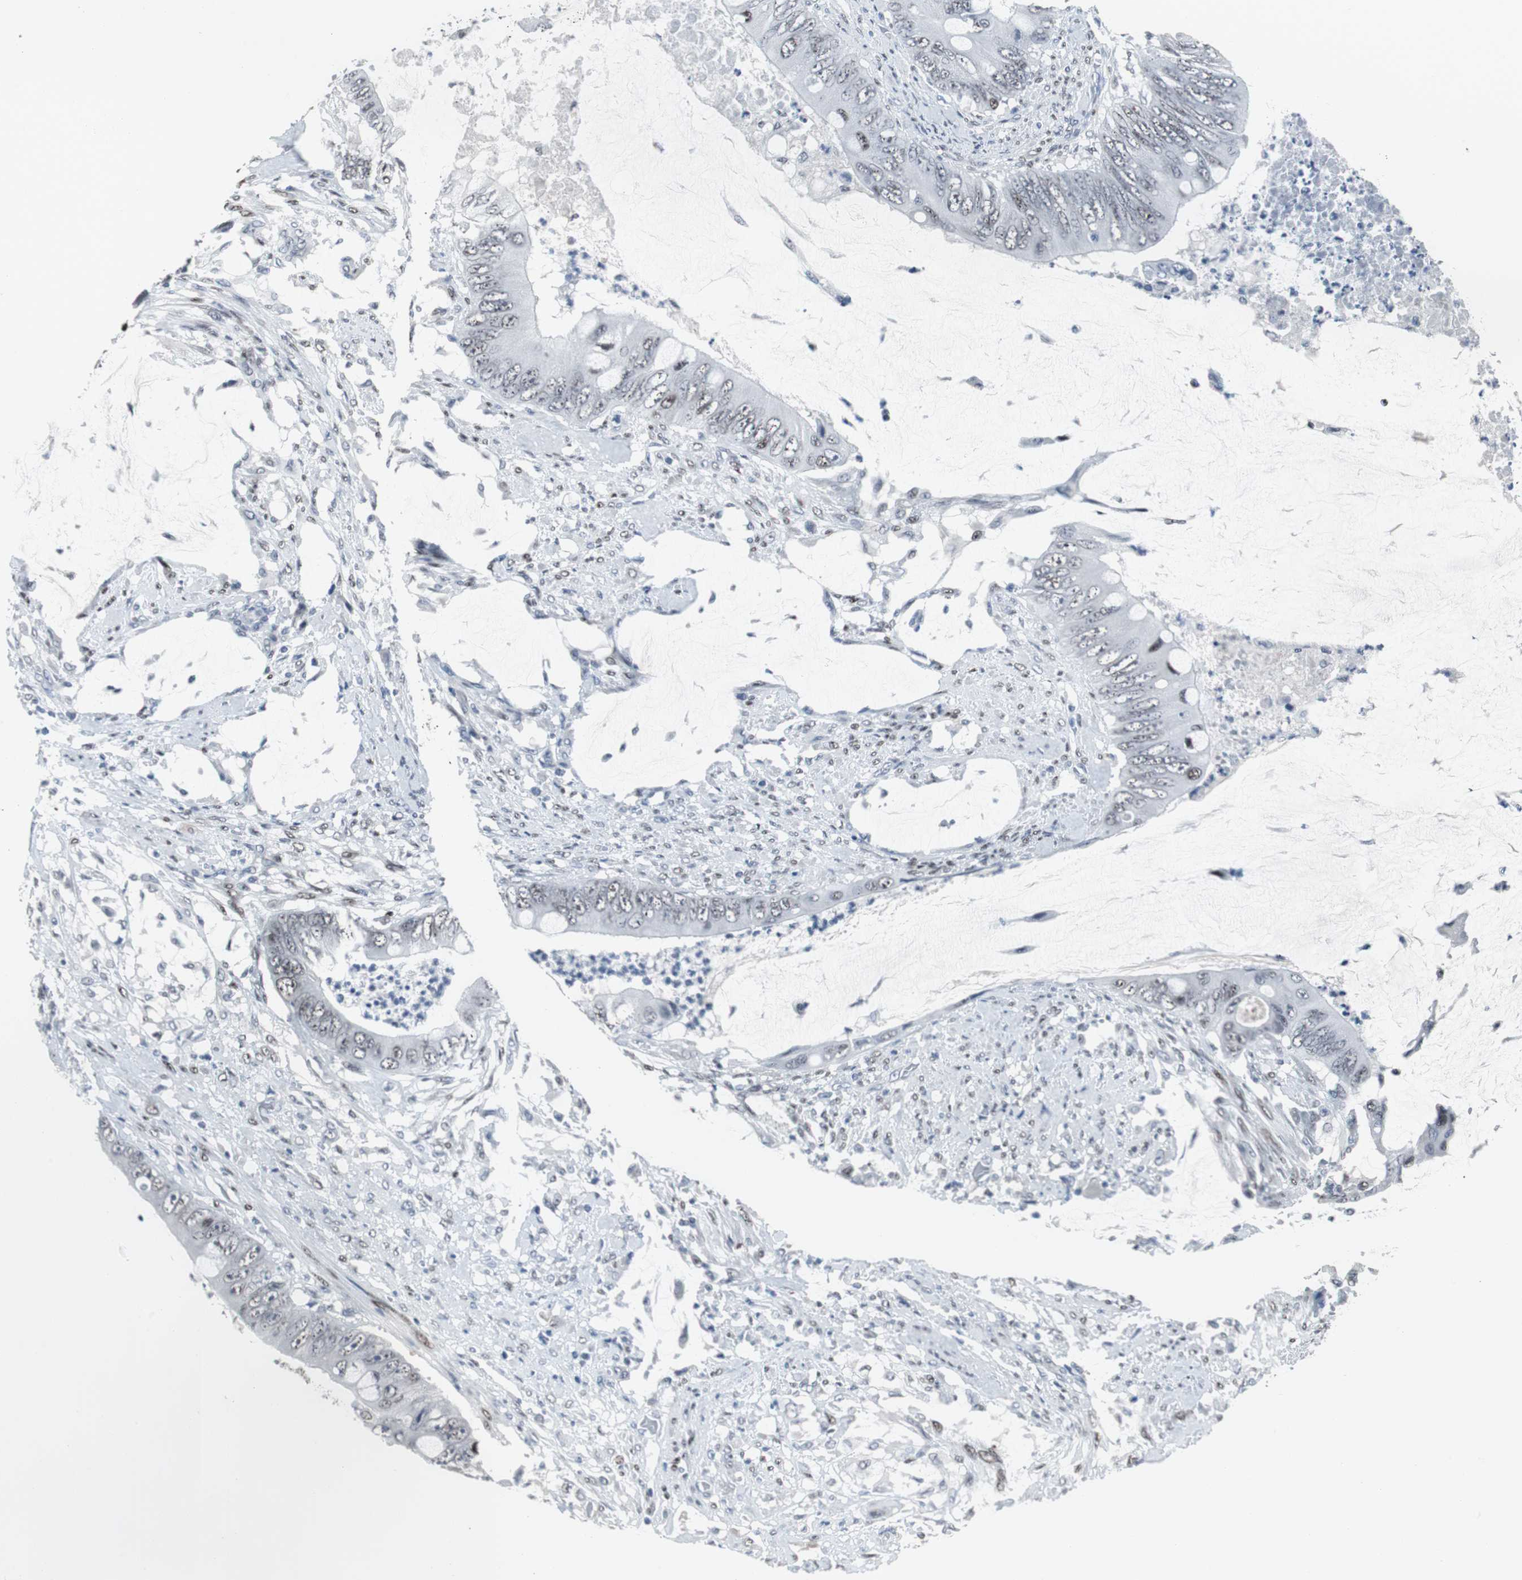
{"staining": {"intensity": "weak", "quantity": ">75%", "location": "nuclear"}, "tissue": "colorectal cancer", "cell_type": "Tumor cells", "image_type": "cancer", "snomed": [{"axis": "morphology", "description": "Adenocarcinoma, NOS"}, {"axis": "topography", "description": "Rectum"}], "caption": "Immunohistochemical staining of colorectal cancer displays low levels of weak nuclear staining in approximately >75% of tumor cells.", "gene": "FOXP4", "patient": {"sex": "female", "age": 77}}